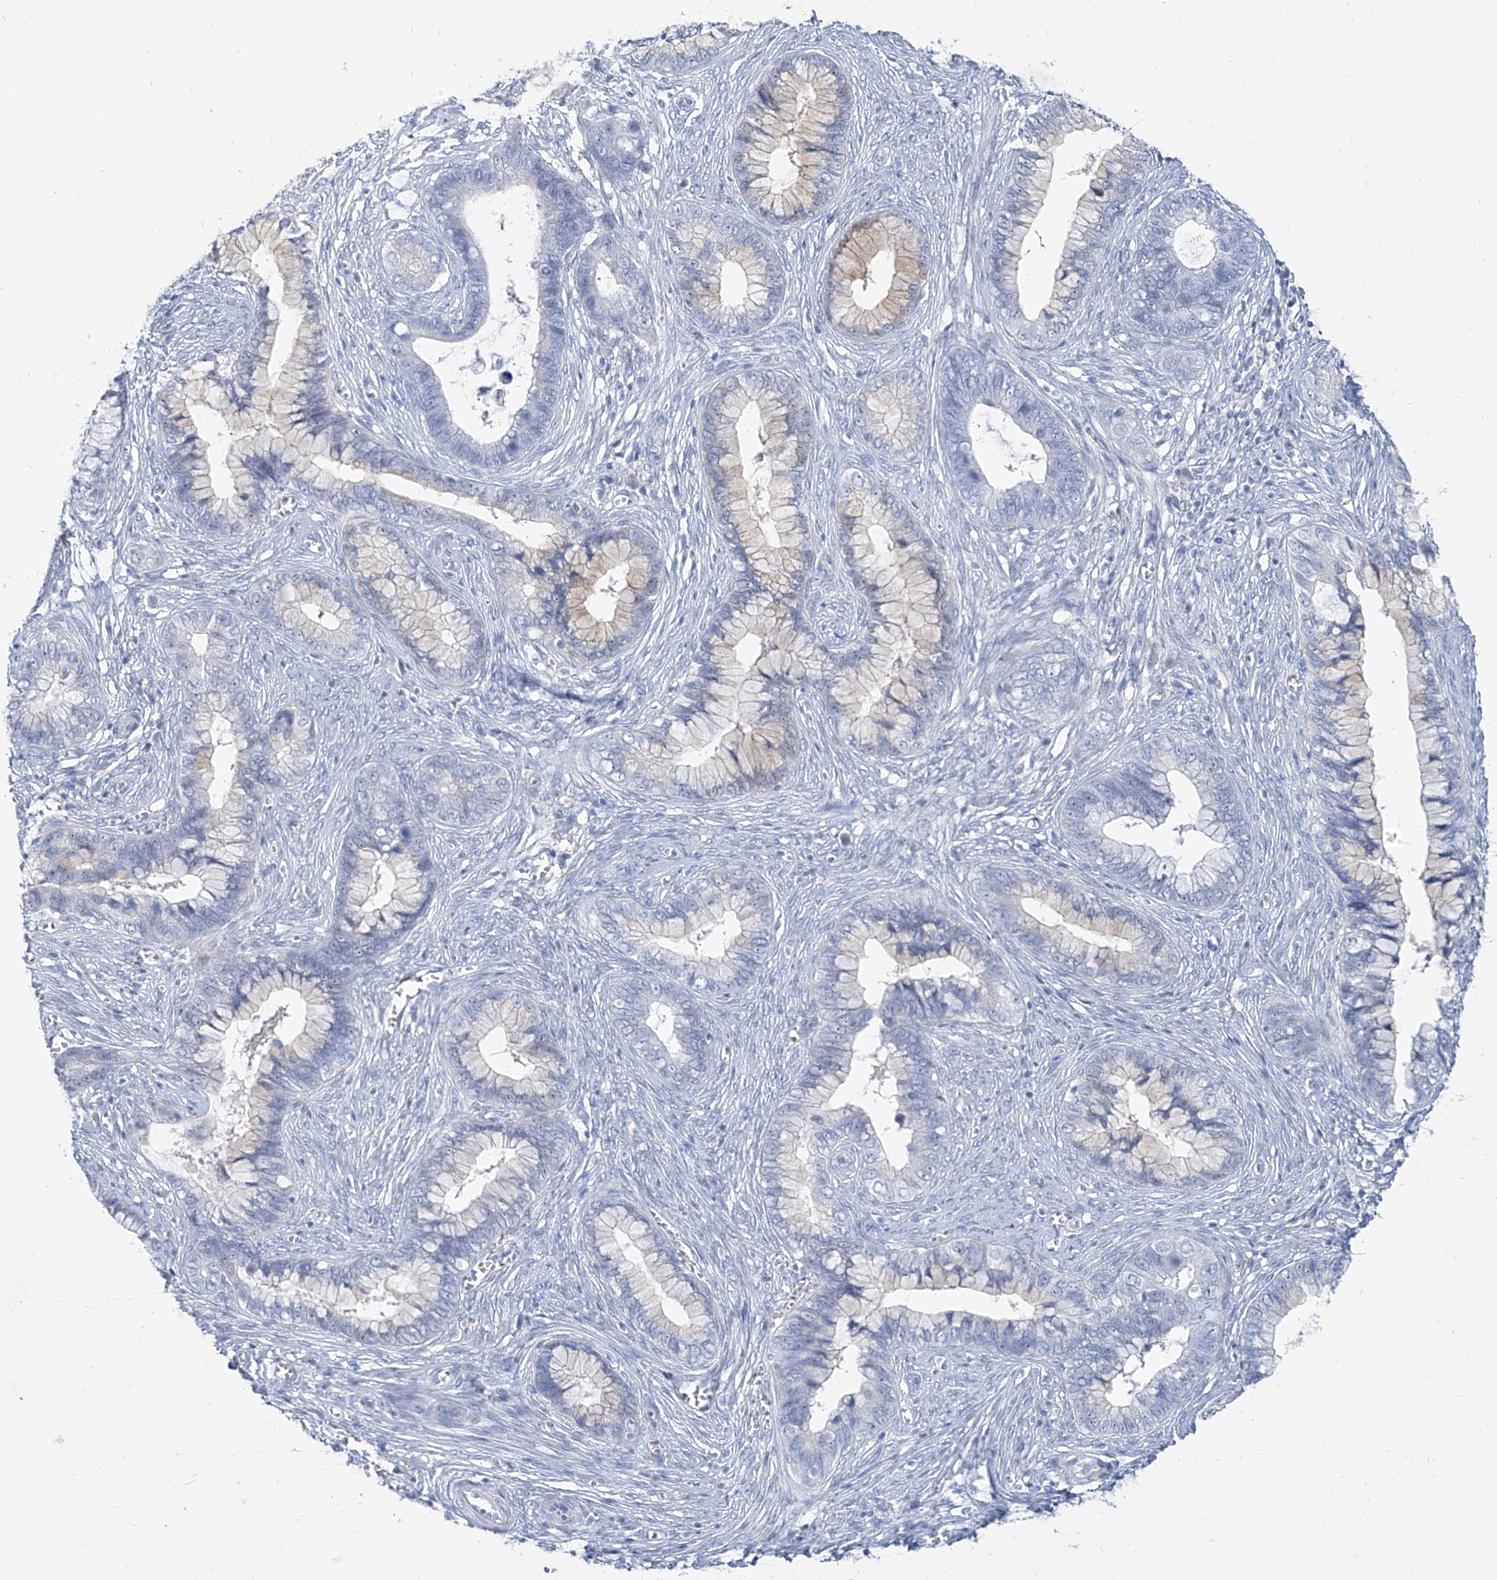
{"staining": {"intensity": "negative", "quantity": "none", "location": "none"}, "tissue": "cervical cancer", "cell_type": "Tumor cells", "image_type": "cancer", "snomed": [{"axis": "morphology", "description": "Adenocarcinoma, NOS"}, {"axis": "topography", "description": "Cervix"}], "caption": "This is an immunohistochemistry (IHC) micrograph of cervical adenocarcinoma. There is no positivity in tumor cells.", "gene": "TXLNB", "patient": {"sex": "female", "age": 44}}